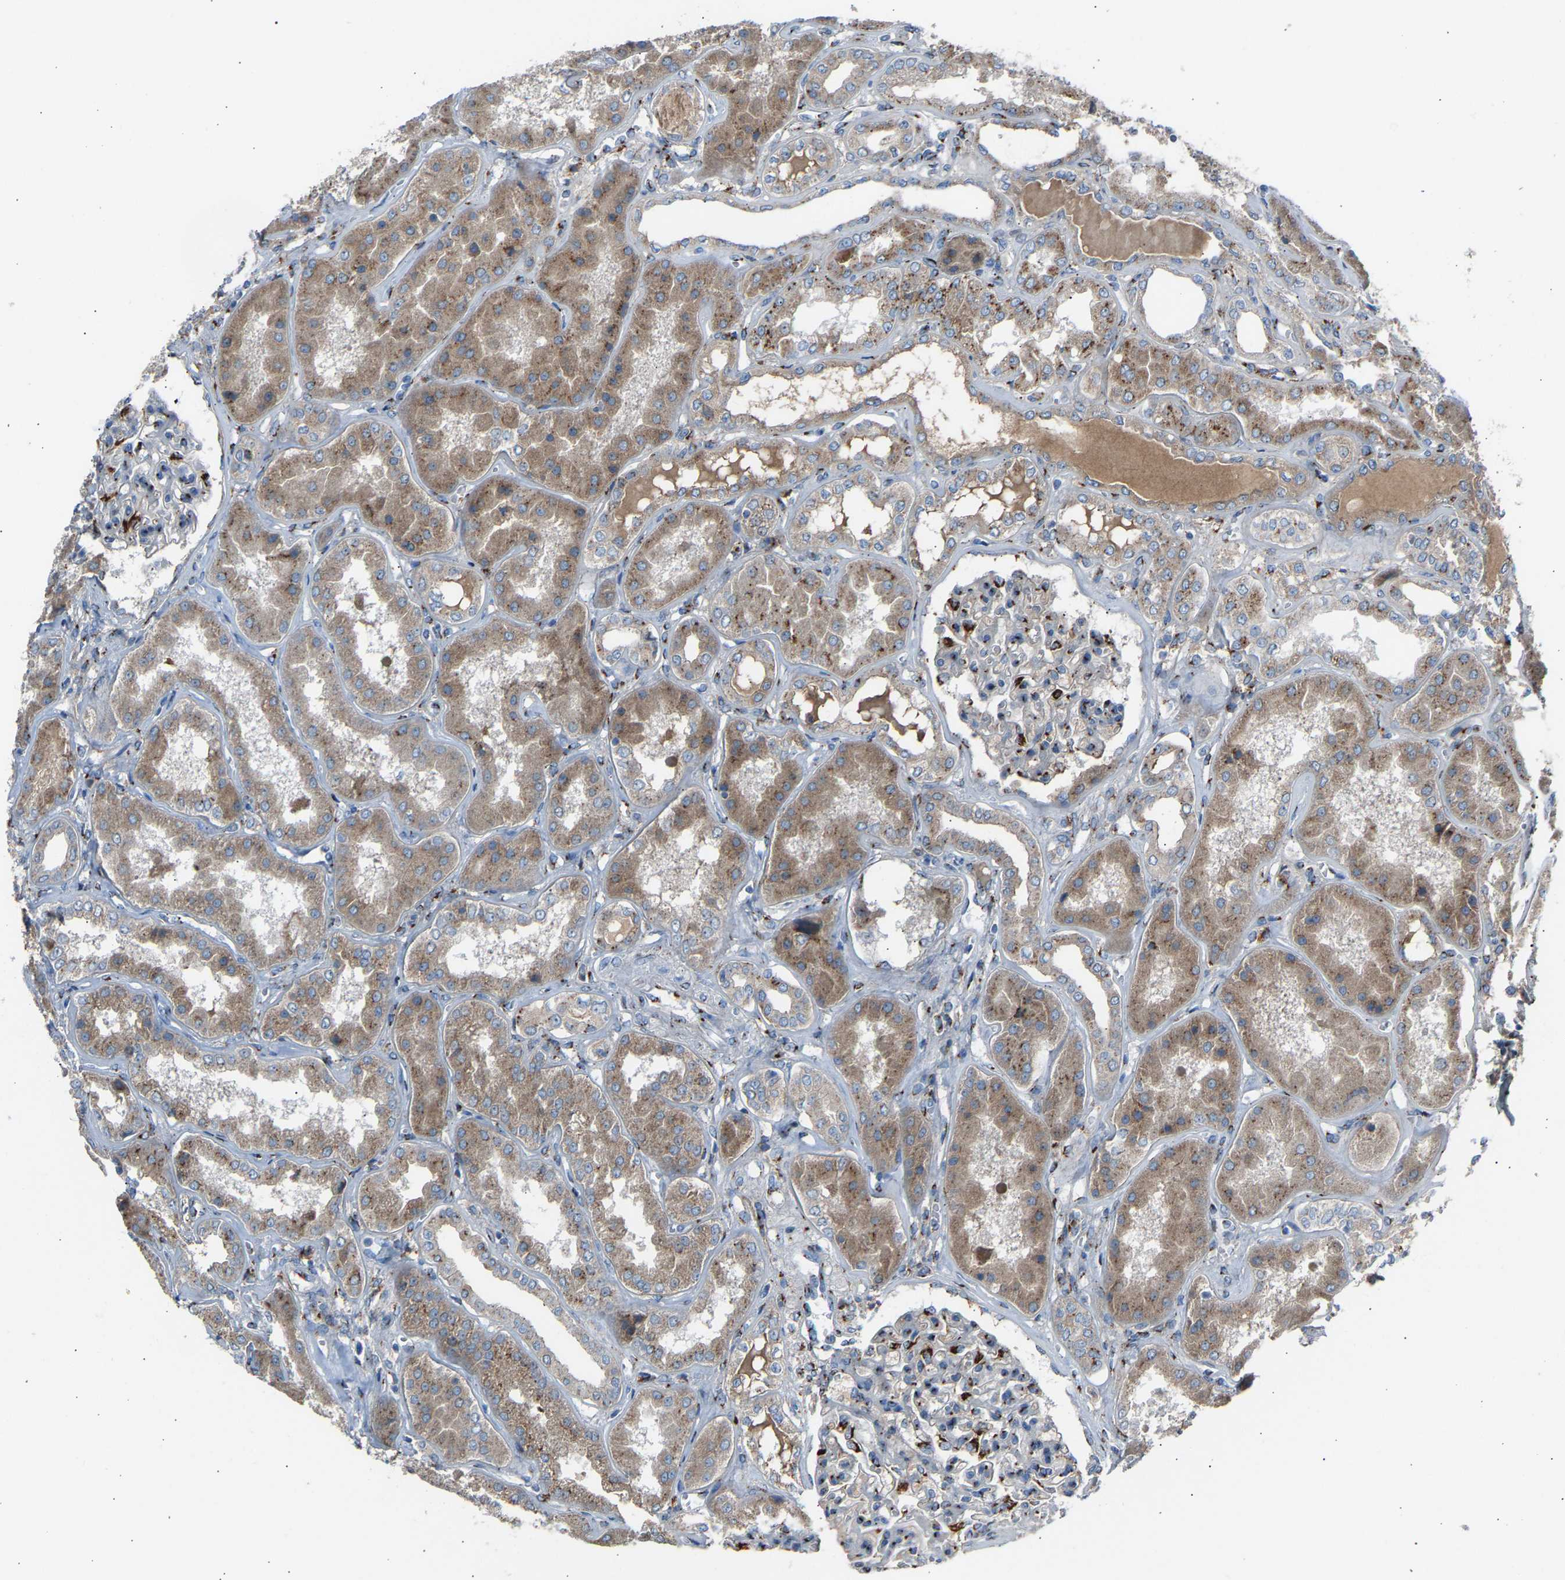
{"staining": {"intensity": "strong", "quantity": "<25%", "location": "cytoplasmic/membranous"}, "tissue": "kidney", "cell_type": "Cells in glomeruli", "image_type": "normal", "snomed": [{"axis": "morphology", "description": "Normal tissue, NOS"}, {"axis": "topography", "description": "Kidney"}], "caption": "High-magnification brightfield microscopy of benign kidney stained with DAB (3,3'-diaminobenzidine) (brown) and counterstained with hematoxylin (blue). cells in glomeruli exhibit strong cytoplasmic/membranous expression is appreciated in about<25% of cells.", "gene": "CYREN", "patient": {"sex": "female", "age": 56}}